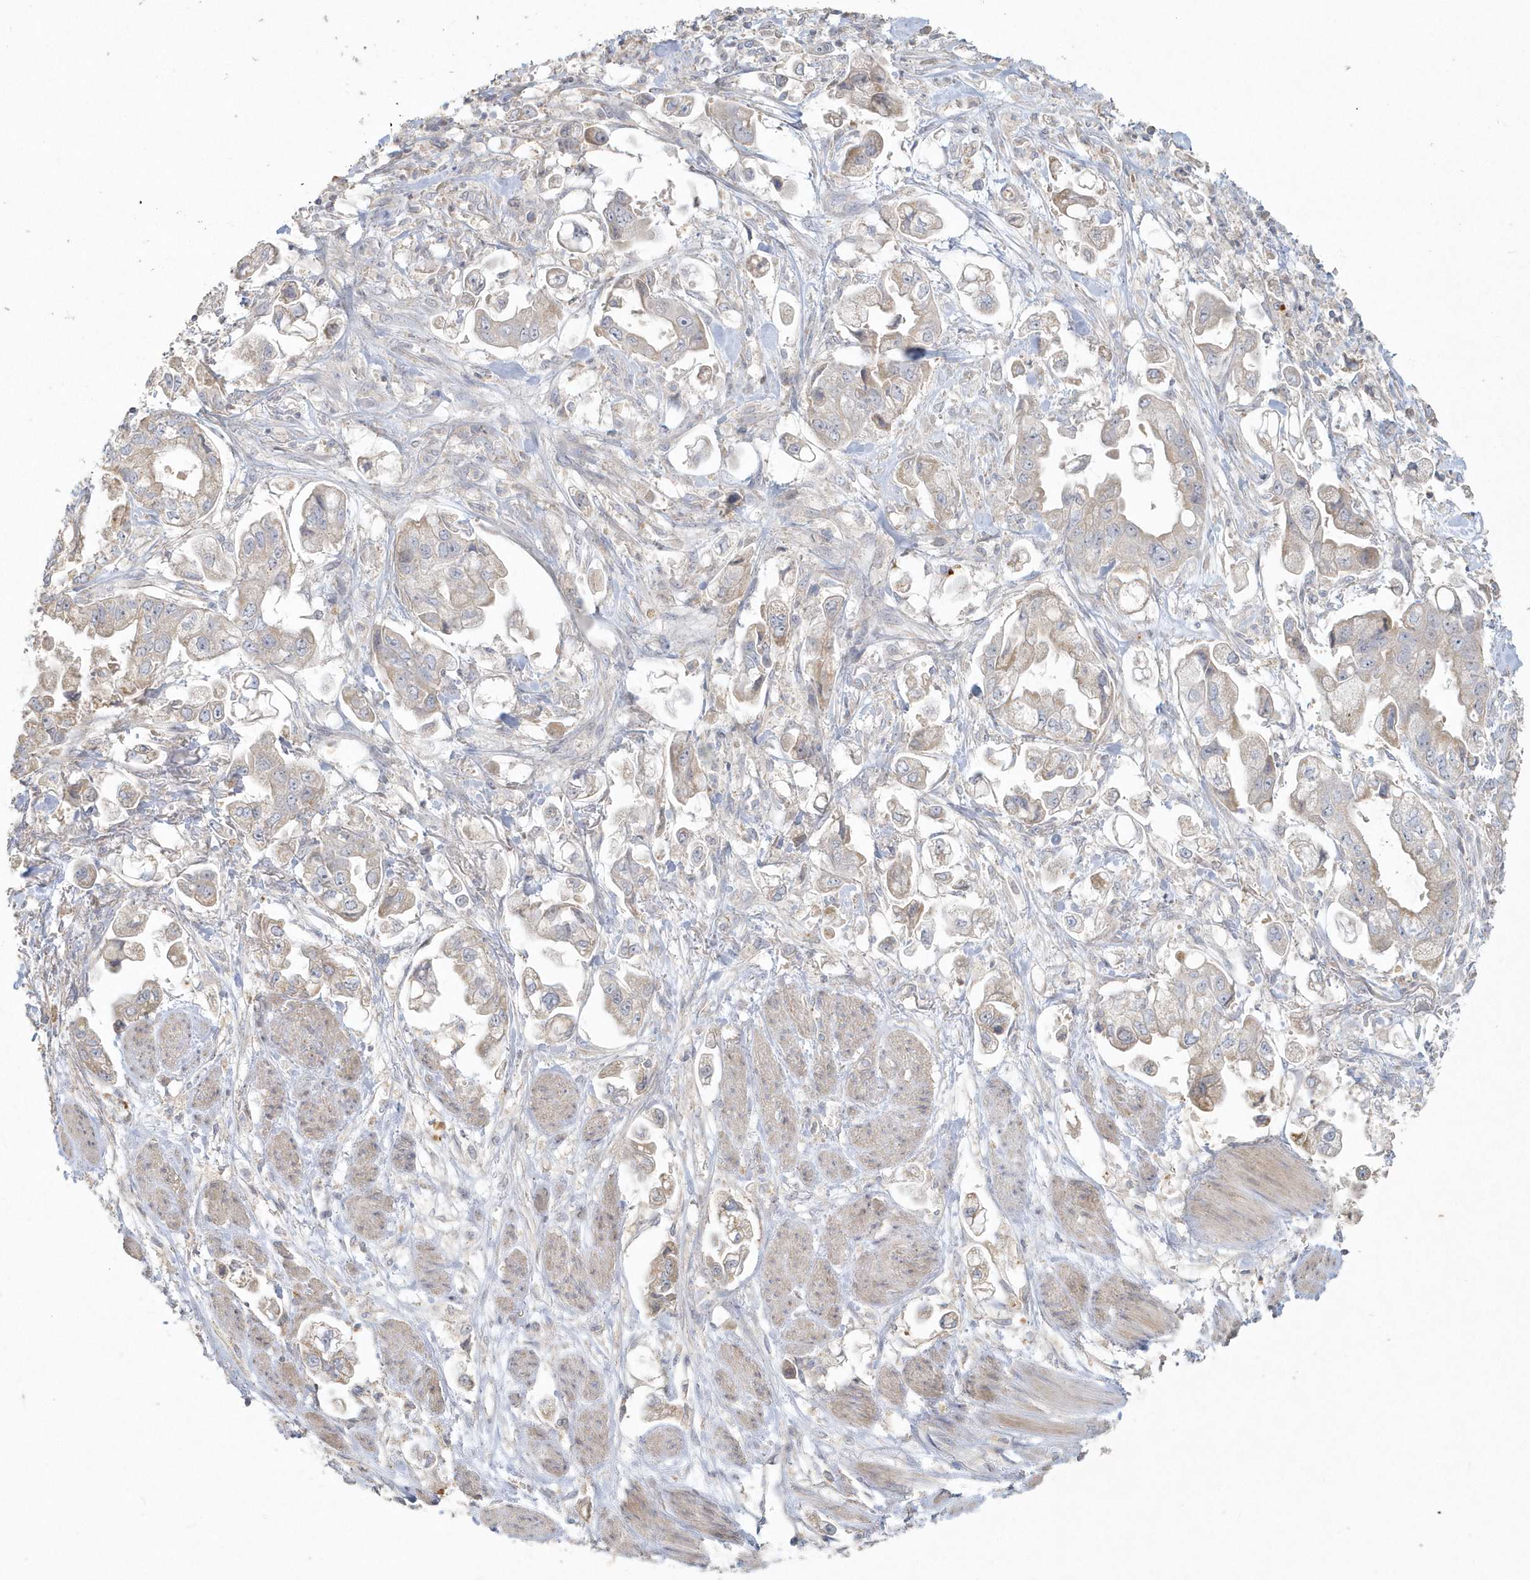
{"staining": {"intensity": "weak", "quantity": "25%-75%", "location": "cytoplasmic/membranous"}, "tissue": "stomach cancer", "cell_type": "Tumor cells", "image_type": "cancer", "snomed": [{"axis": "morphology", "description": "Adenocarcinoma, NOS"}, {"axis": "topography", "description": "Stomach"}], "caption": "This histopathology image reveals adenocarcinoma (stomach) stained with immunohistochemistry to label a protein in brown. The cytoplasmic/membranous of tumor cells show weak positivity for the protein. Nuclei are counter-stained blue.", "gene": "BLTP3A", "patient": {"sex": "male", "age": 62}}